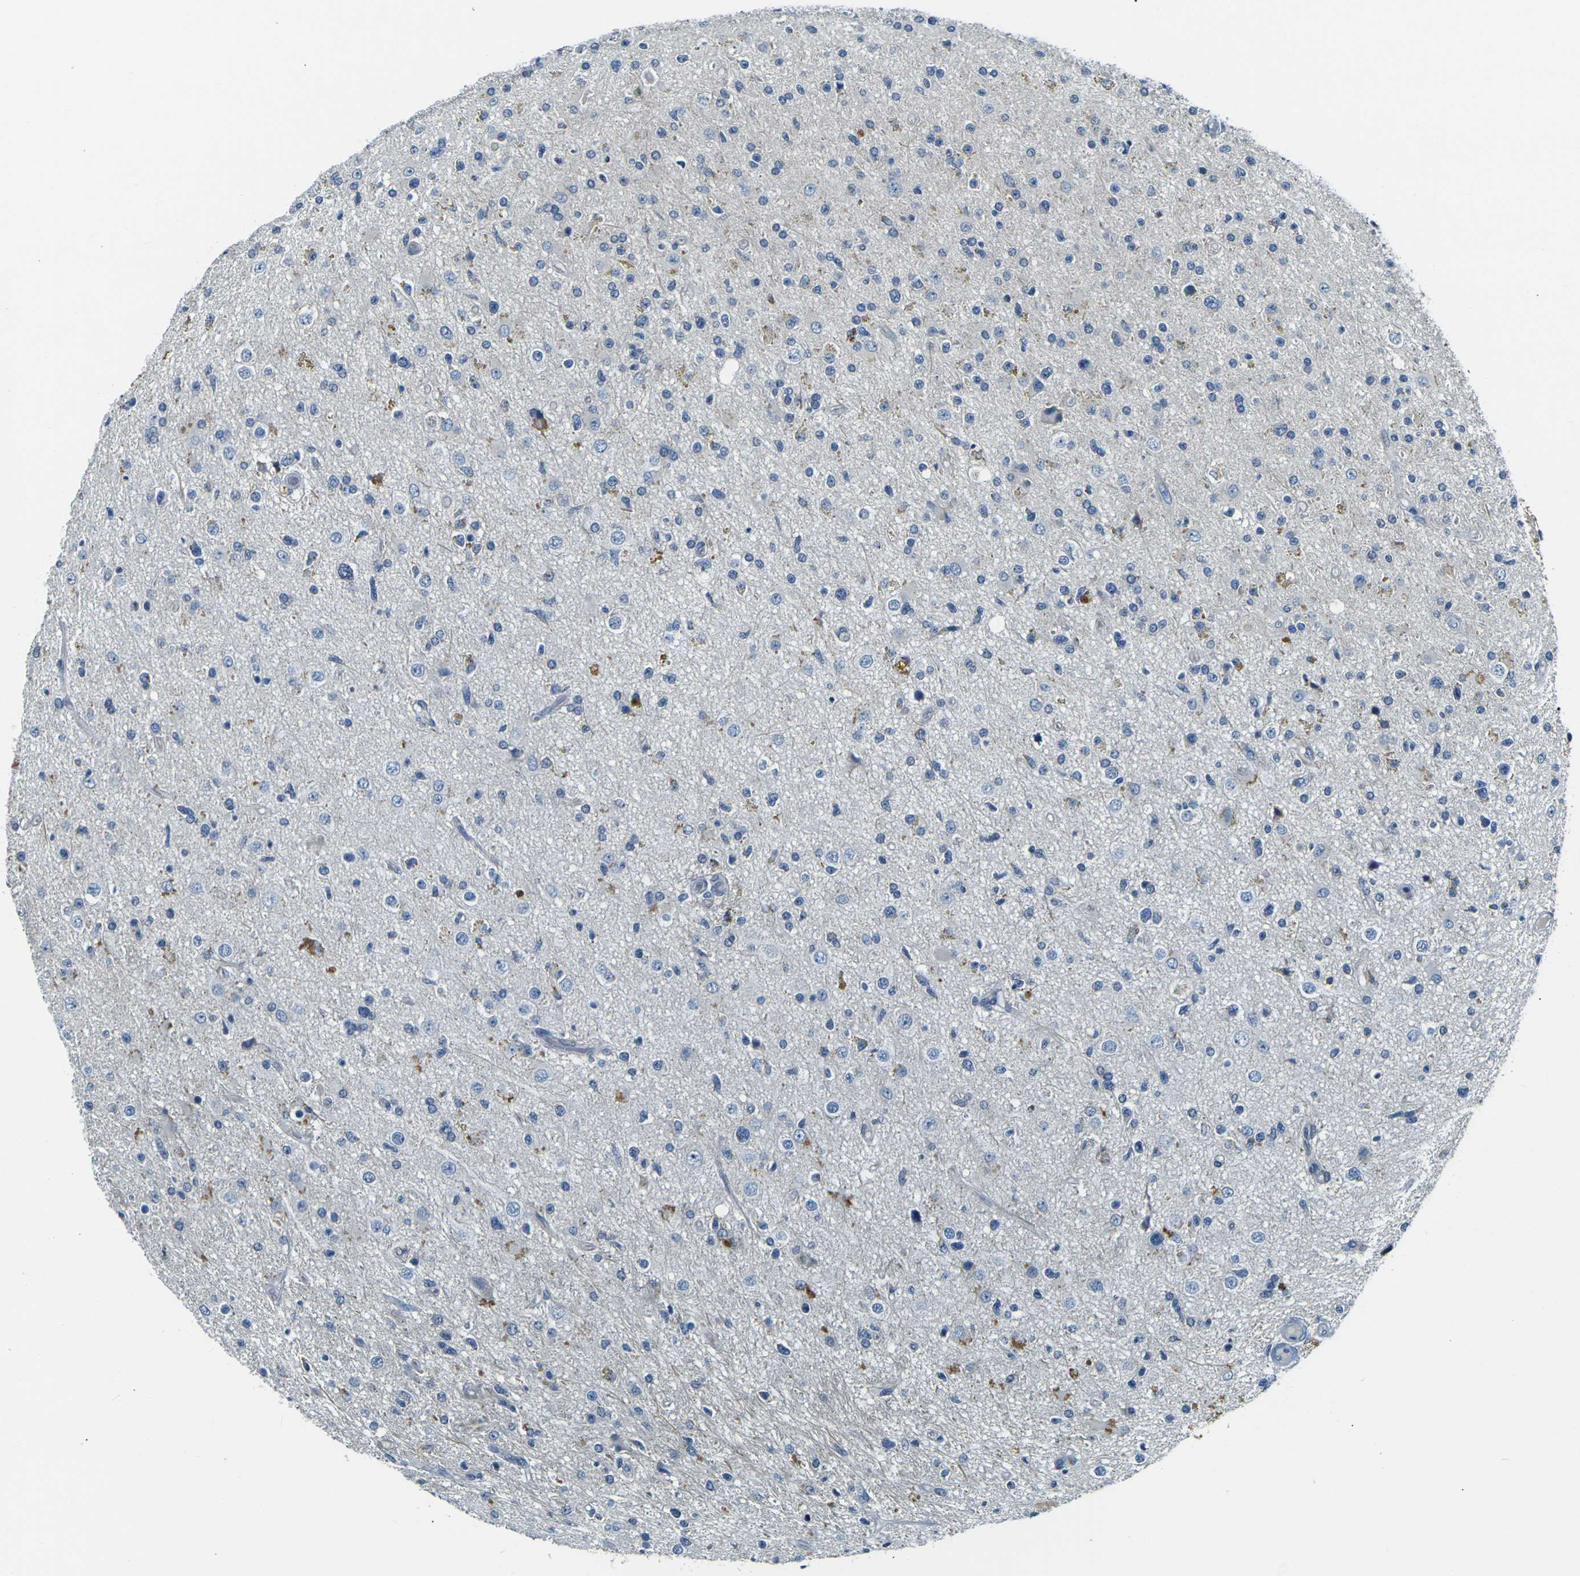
{"staining": {"intensity": "moderate", "quantity": "<25%", "location": "cytoplasmic/membranous"}, "tissue": "glioma", "cell_type": "Tumor cells", "image_type": "cancer", "snomed": [{"axis": "morphology", "description": "Glioma, malignant, High grade"}, {"axis": "topography", "description": "Brain"}], "caption": "An image of human malignant high-grade glioma stained for a protein exhibits moderate cytoplasmic/membranous brown staining in tumor cells. (IHC, brightfield microscopy, high magnification).", "gene": "SHISAL2B", "patient": {"sex": "male", "age": 33}}